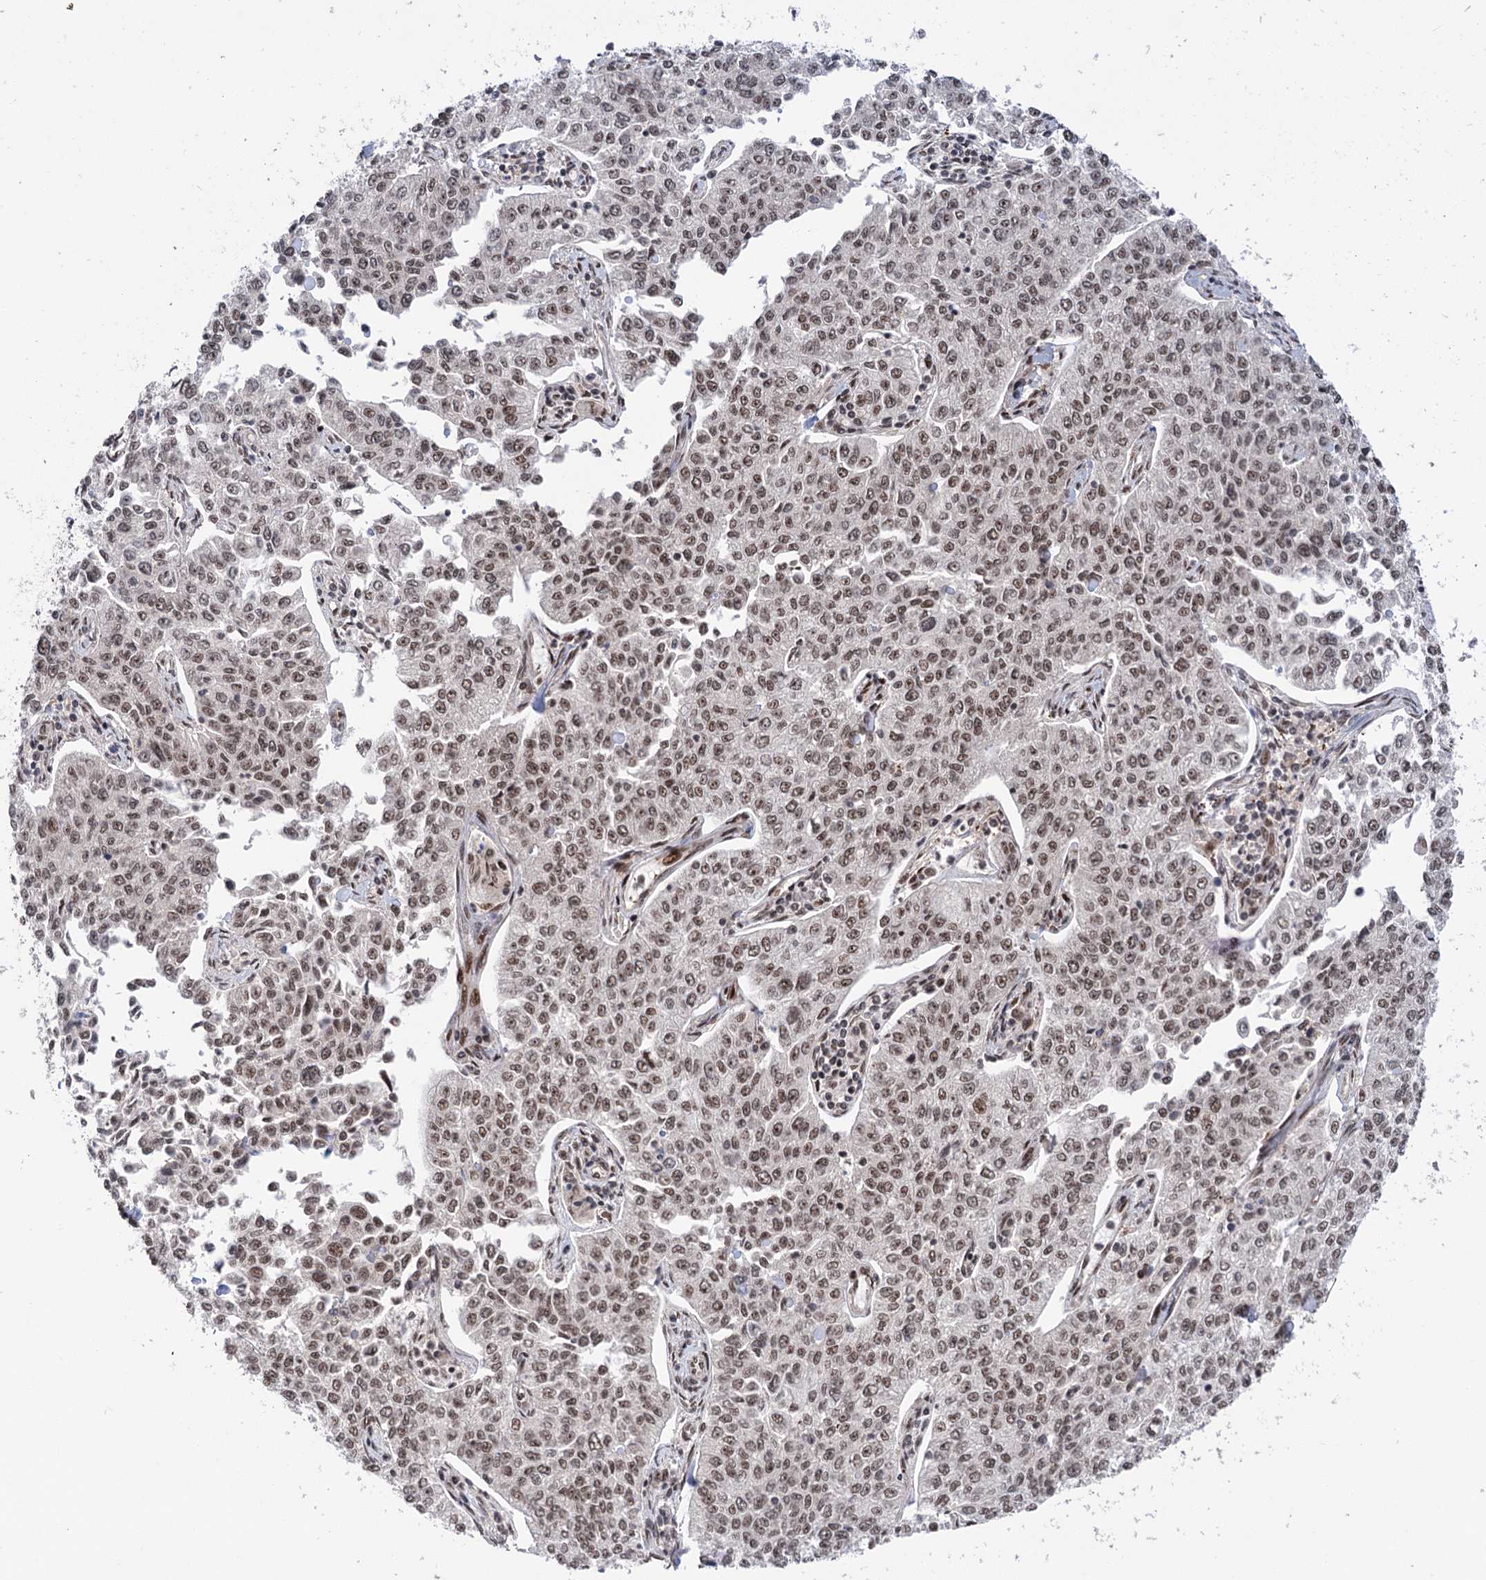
{"staining": {"intensity": "moderate", "quantity": ">75%", "location": "nuclear"}, "tissue": "cervical cancer", "cell_type": "Tumor cells", "image_type": "cancer", "snomed": [{"axis": "morphology", "description": "Squamous cell carcinoma, NOS"}, {"axis": "topography", "description": "Cervix"}], "caption": "Immunohistochemical staining of cervical cancer exhibits medium levels of moderate nuclear protein positivity in about >75% of tumor cells.", "gene": "MAML1", "patient": {"sex": "female", "age": 35}}